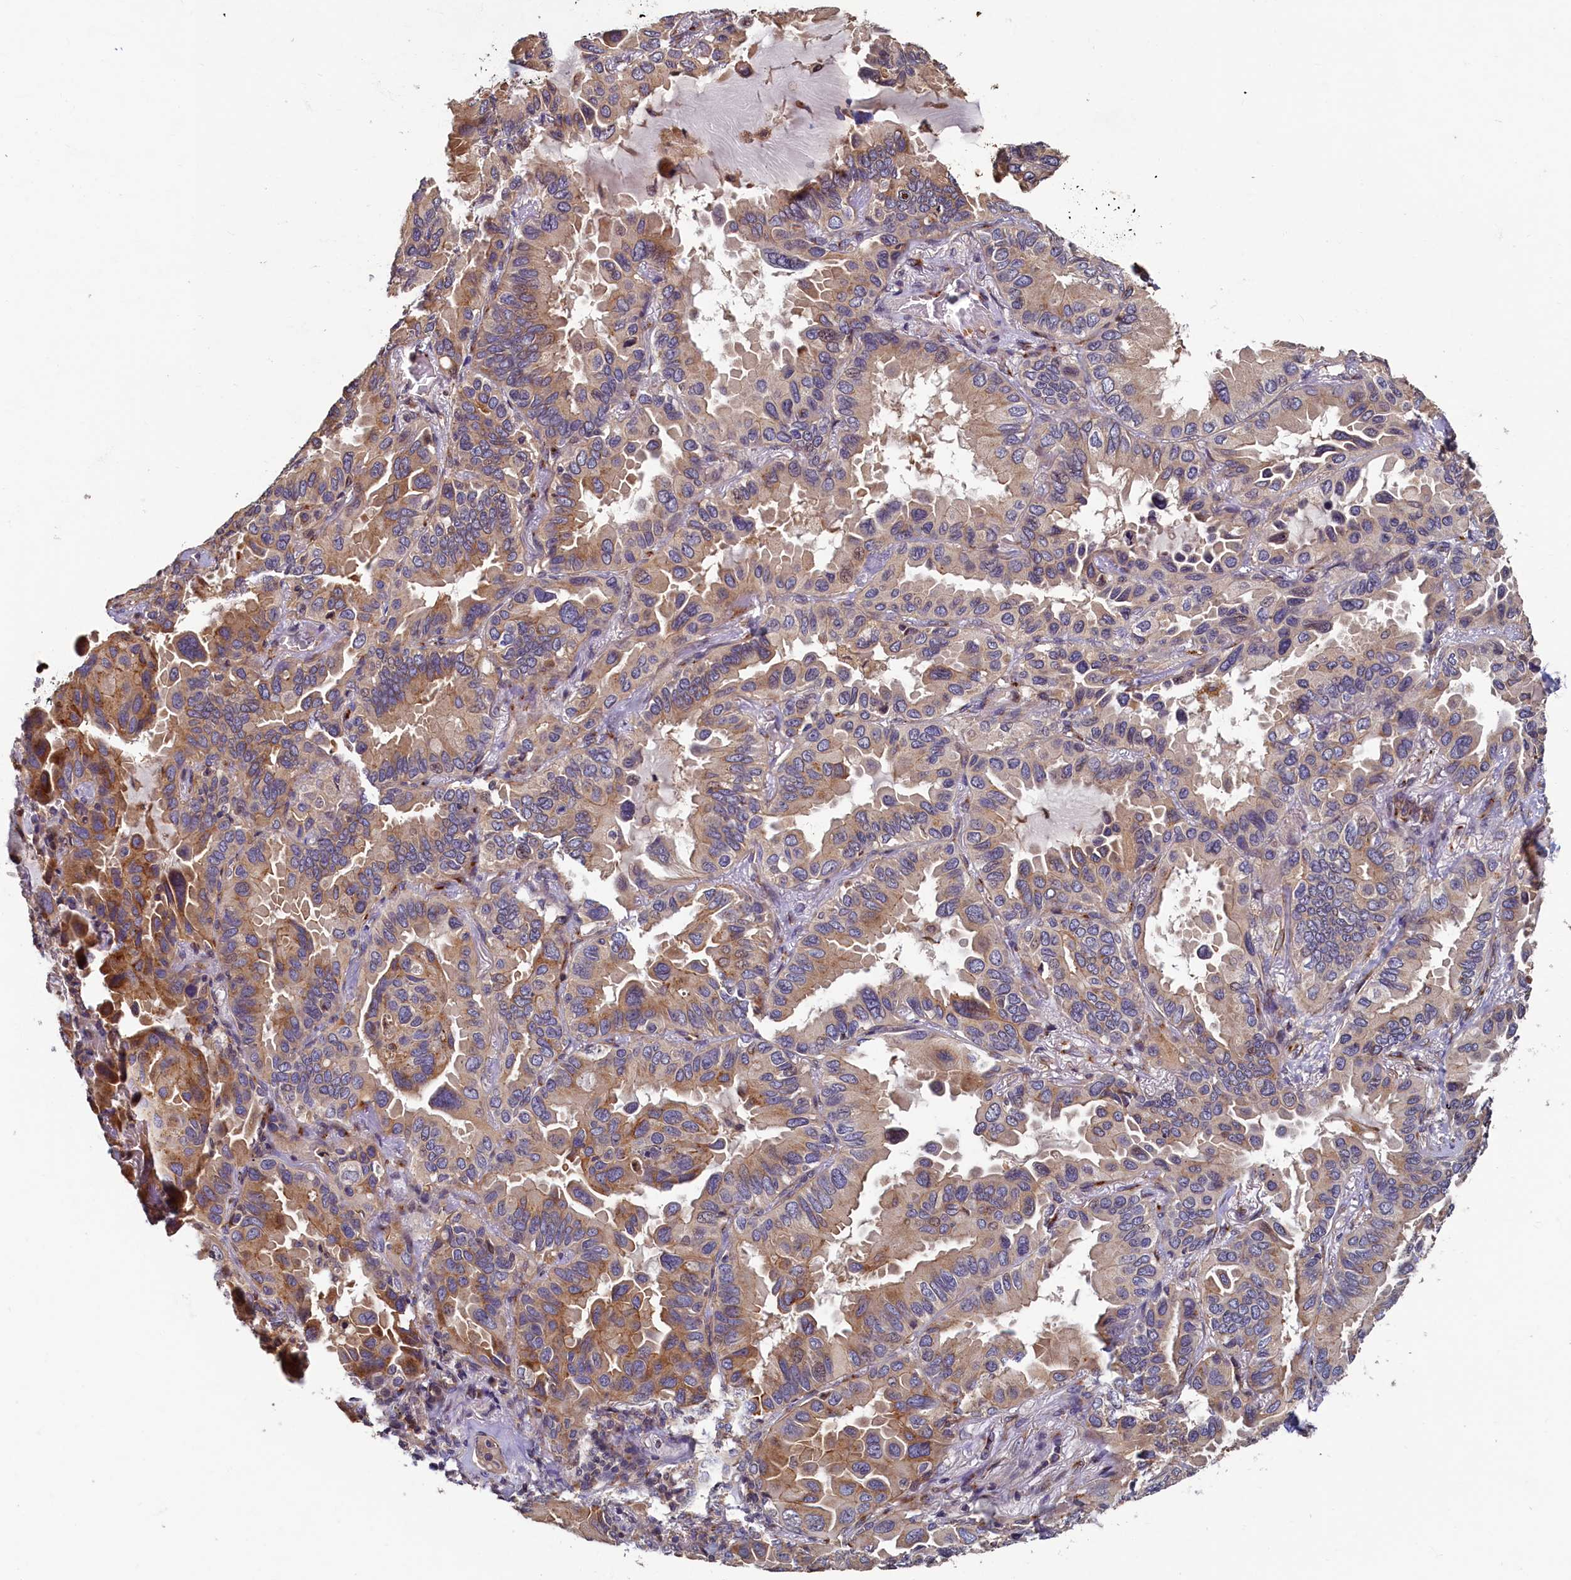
{"staining": {"intensity": "moderate", "quantity": ">75%", "location": "cytoplasmic/membranous"}, "tissue": "lung cancer", "cell_type": "Tumor cells", "image_type": "cancer", "snomed": [{"axis": "morphology", "description": "Adenocarcinoma, NOS"}, {"axis": "topography", "description": "Lung"}], "caption": "IHC (DAB) staining of lung adenocarcinoma demonstrates moderate cytoplasmic/membranous protein expression in approximately >75% of tumor cells. (IHC, brightfield microscopy, high magnification).", "gene": "TMEM181", "patient": {"sex": "male", "age": 64}}